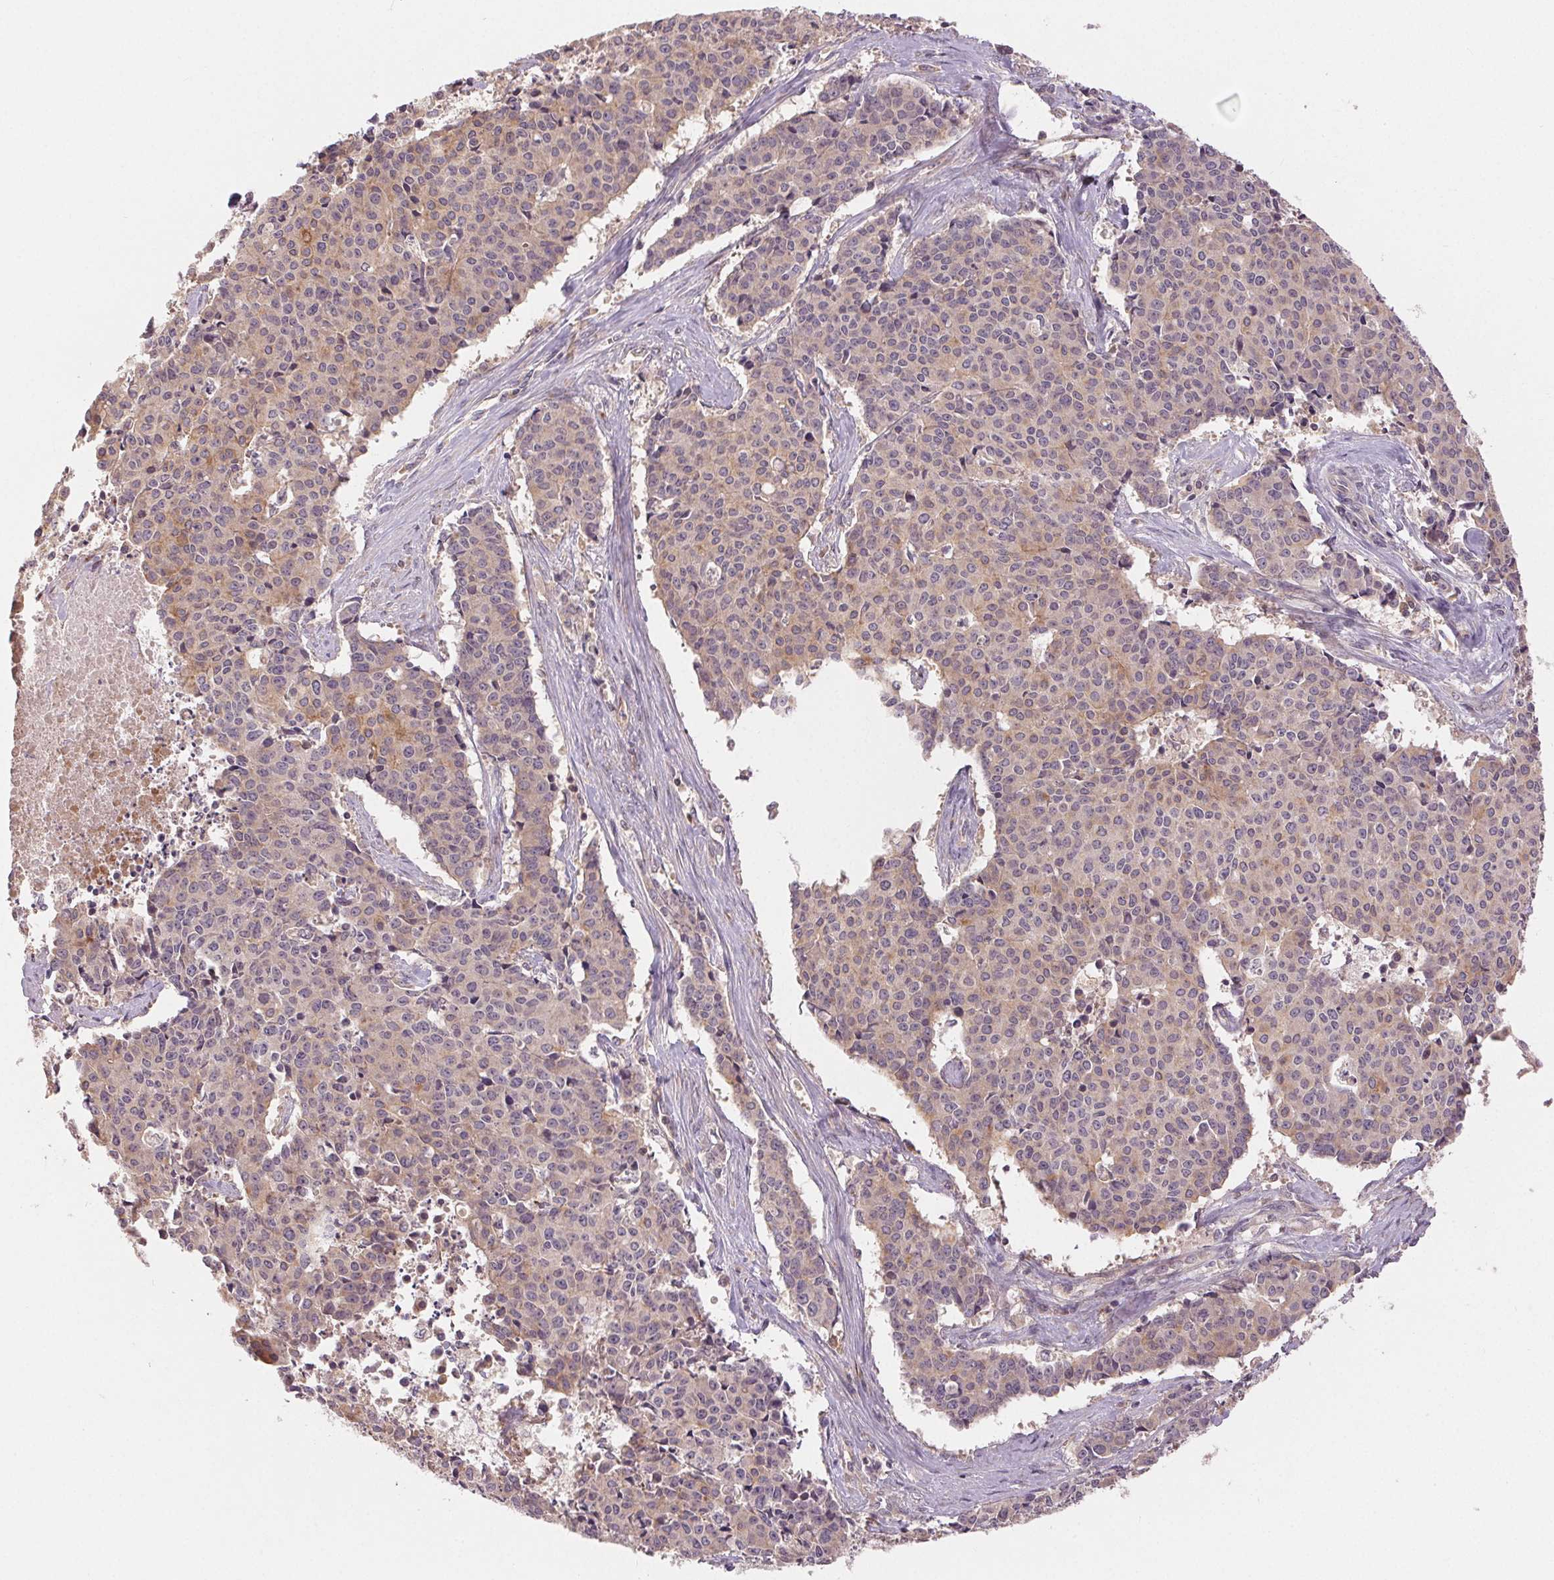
{"staining": {"intensity": "weak", "quantity": "<25%", "location": "cytoplasmic/membranous"}, "tissue": "cervical cancer", "cell_type": "Tumor cells", "image_type": "cancer", "snomed": [{"axis": "morphology", "description": "Squamous cell carcinoma, NOS"}, {"axis": "topography", "description": "Cervix"}], "caption": "The photomicrograph demonstrates no staining of tumor cells in cervical cancer (squamous cell carcinoma). (DAB IHC with hematoxylin counter stain).", "gene": "MAPKAPK2", "patient": {"sex": "female", "age": 28}}